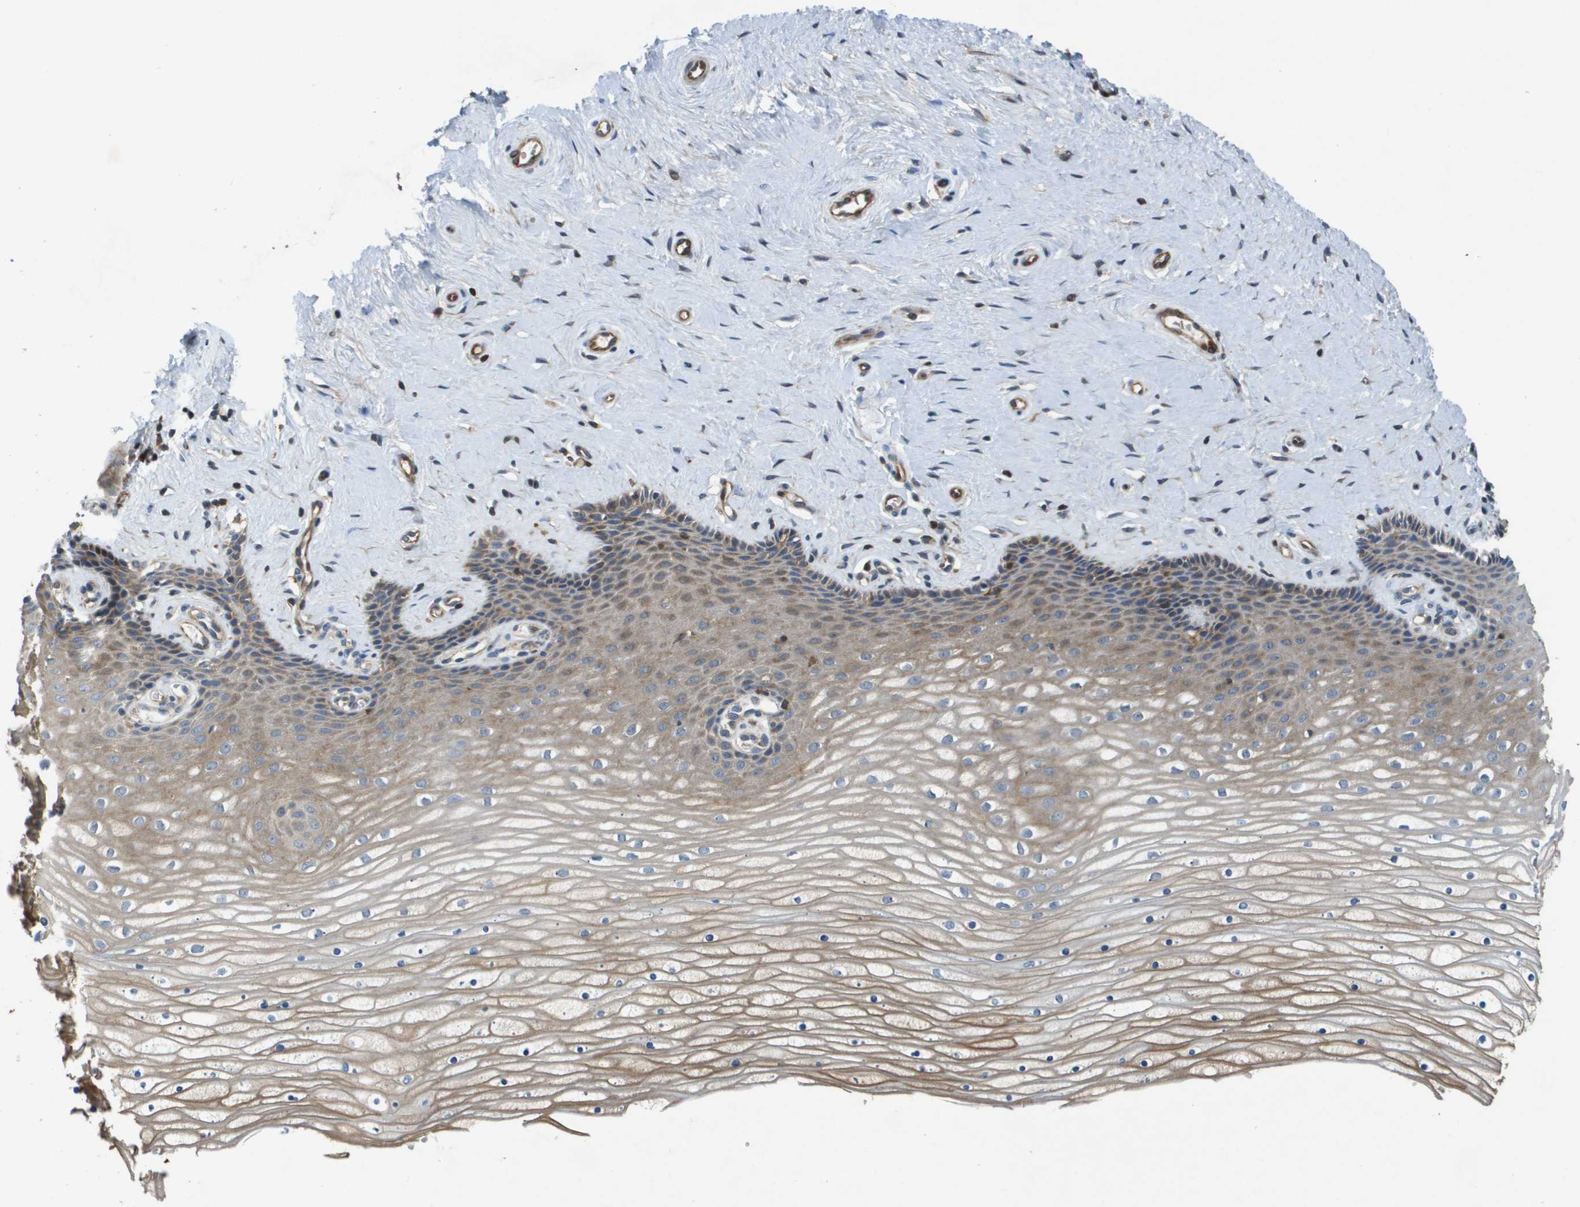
{"staining": {"intensity": "strong", "quantity": "<25%", "location": "nuclear"}, "tissue": "cervix", "cell_type": "Glandular cells", "image_type": "normal", "snomed": [{"axis": "morphology", "description": "Normal tissue, NOS"}, {"axis": "topography", "description": "Cervix"}], "caption": "This image displays benign cervix stained with IHC to label a protein in brown. The nuclear of glandular cells show strong positivity for the protein. Nuclei are counter-stained blue.", "gene": "SCN4B", "patient": {"sex": "female", "age": 39}}